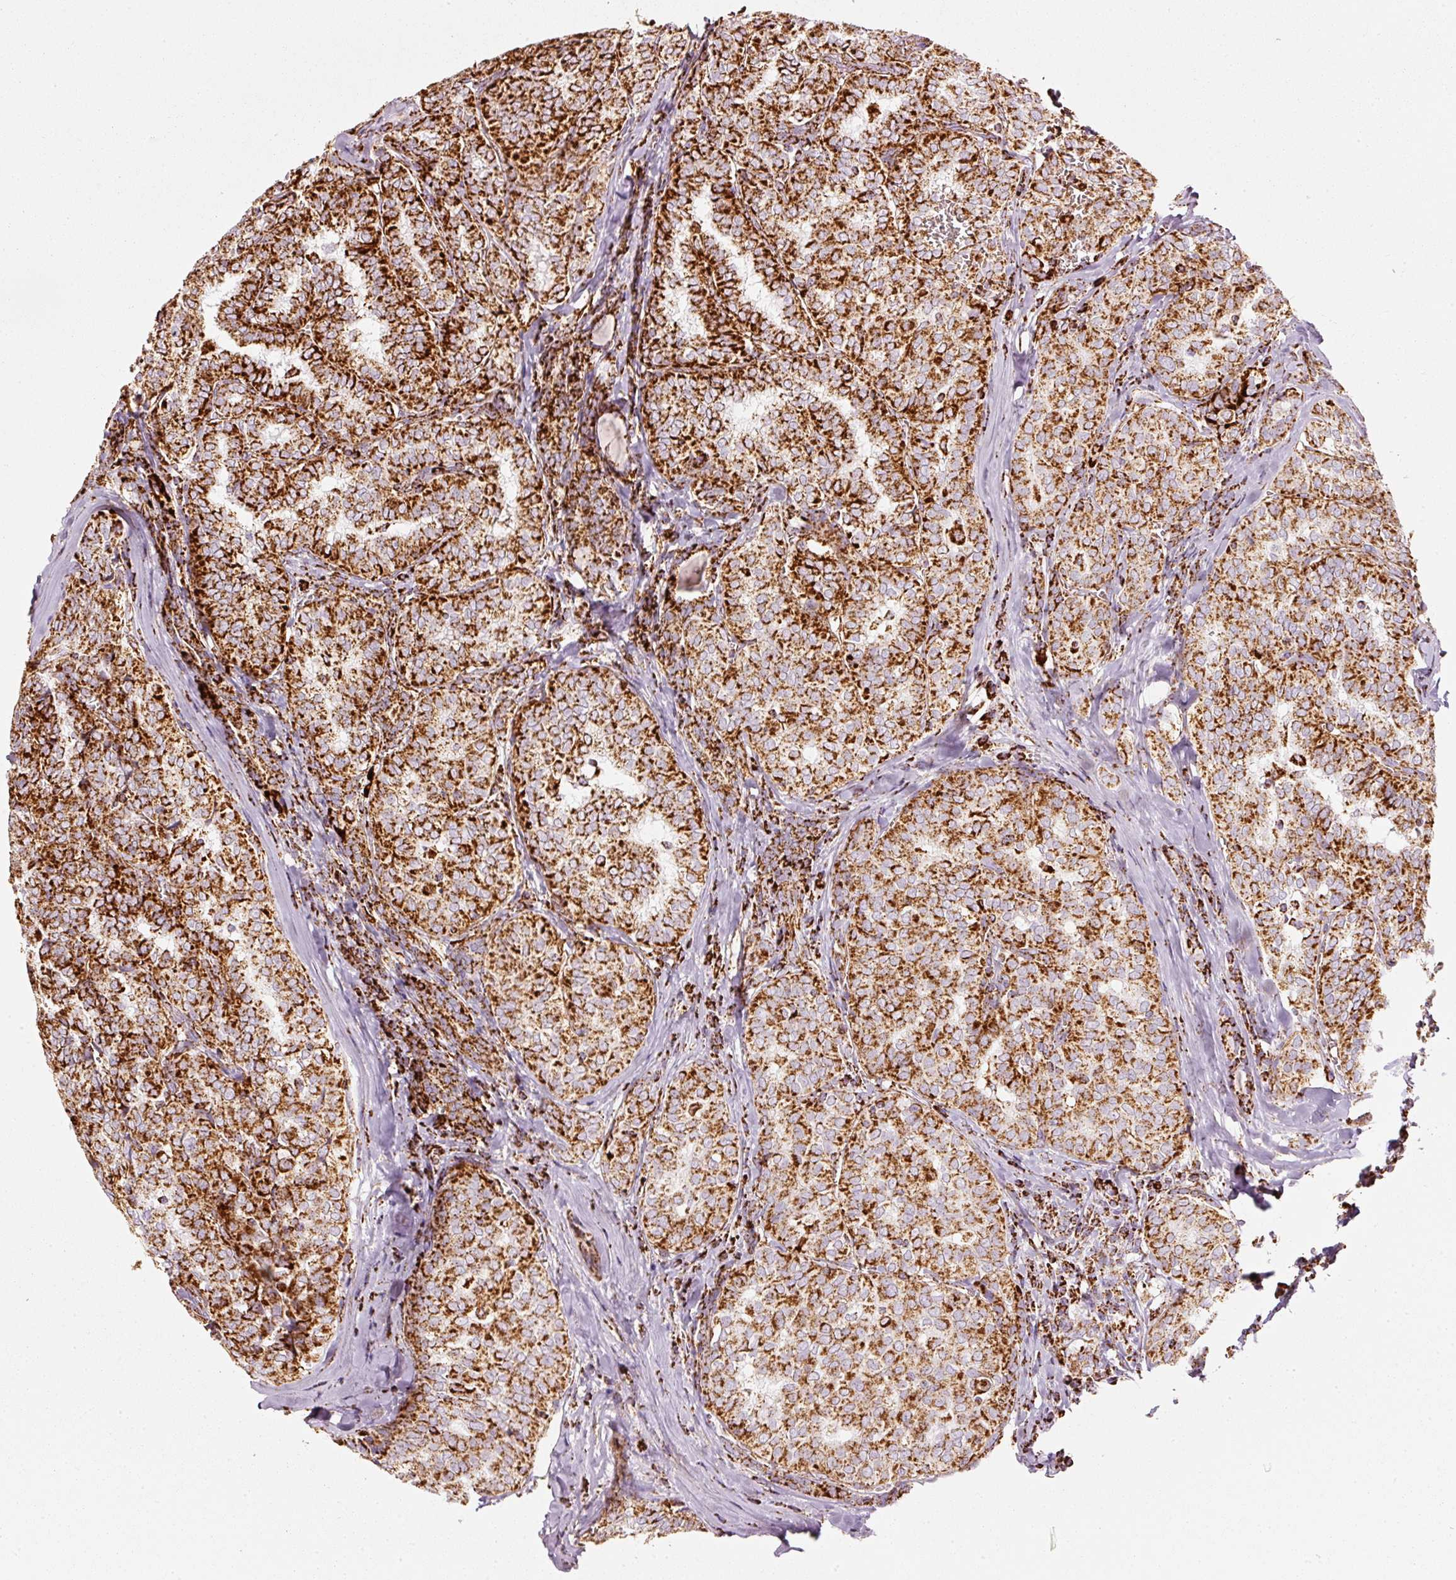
{"staining": {"intensity": "strong", "quantity": ">75%", "location": "cytoplasmic/membranous"}, "tissue": "thyroid cancer", "cell_type": "Tumor cells", "image_type": "cancer", "snomed": [{"axis": "morphology", "description": "Papillary adenocarcinoma, NOS"}, {"axis": "topography", "description": "Thyroid gland"}], "caption": "This micrograph shows IHC staining of human thyroid cancer (papillary adenocarcinoma), with high strong cytoplasmic/membranous positivity in approximately >75% of tumor cells.", "gene": "UQCRC1", "patient": {"sex": "female", "age": 30}}